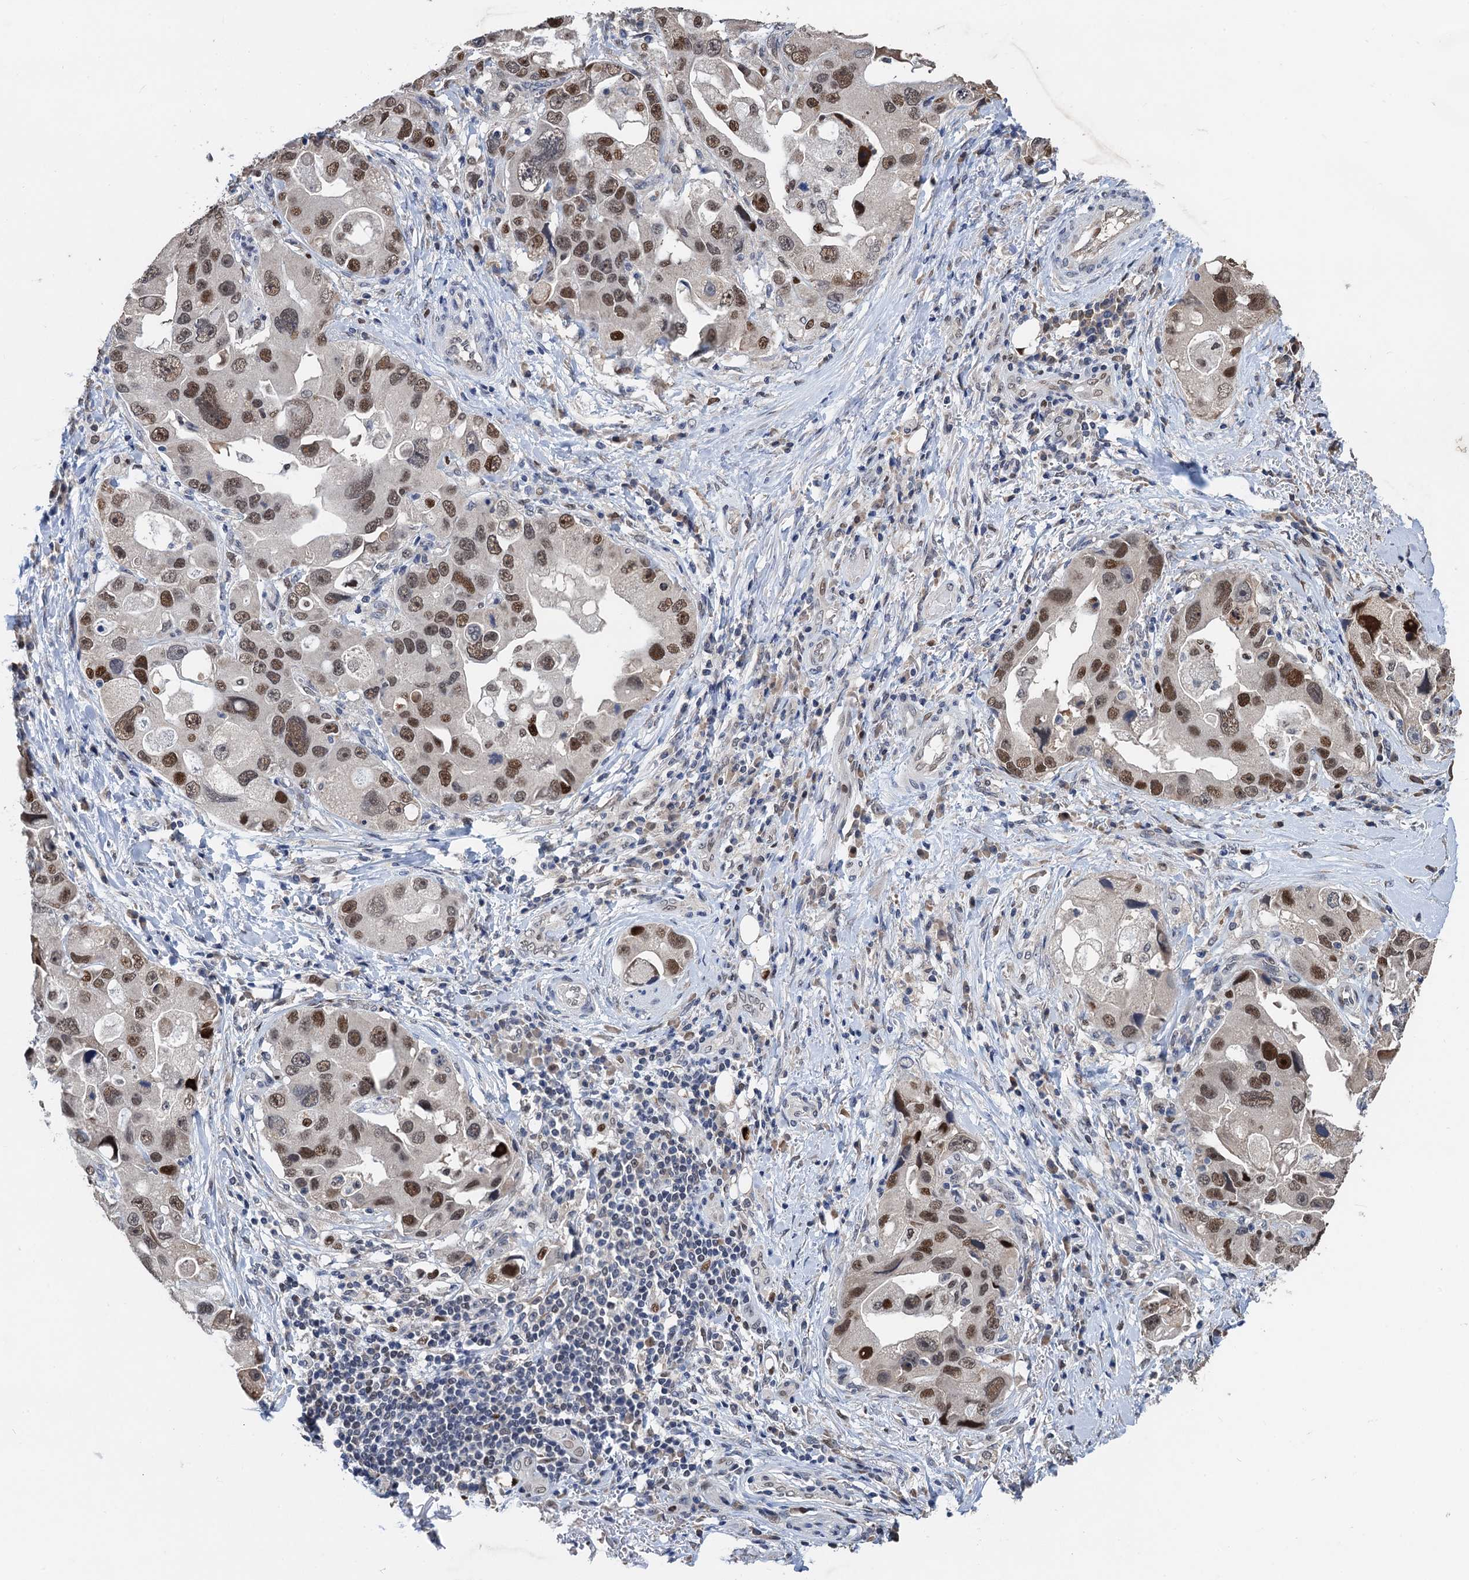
{"staining": {"intensity": "moderate", "quantity": ">75%", "location": "nuclear"}, "tissue": "lung cancer", "cell_type": "Tumor cells", "image_type": "cancer", "snomed": [{"axis": "morphology", "description": "Adenocarcinoma, NOS"}, {"axis": "topography", "description": "Lung"}], "caption": "Adenocarcinoma (lung) was stained to show a protein in brown. There is medium levels of moderate nuclear expression in about >75% of tumor cells.", "gene": "TSEN34", "patient": {"sex": "female", "age": 54}}